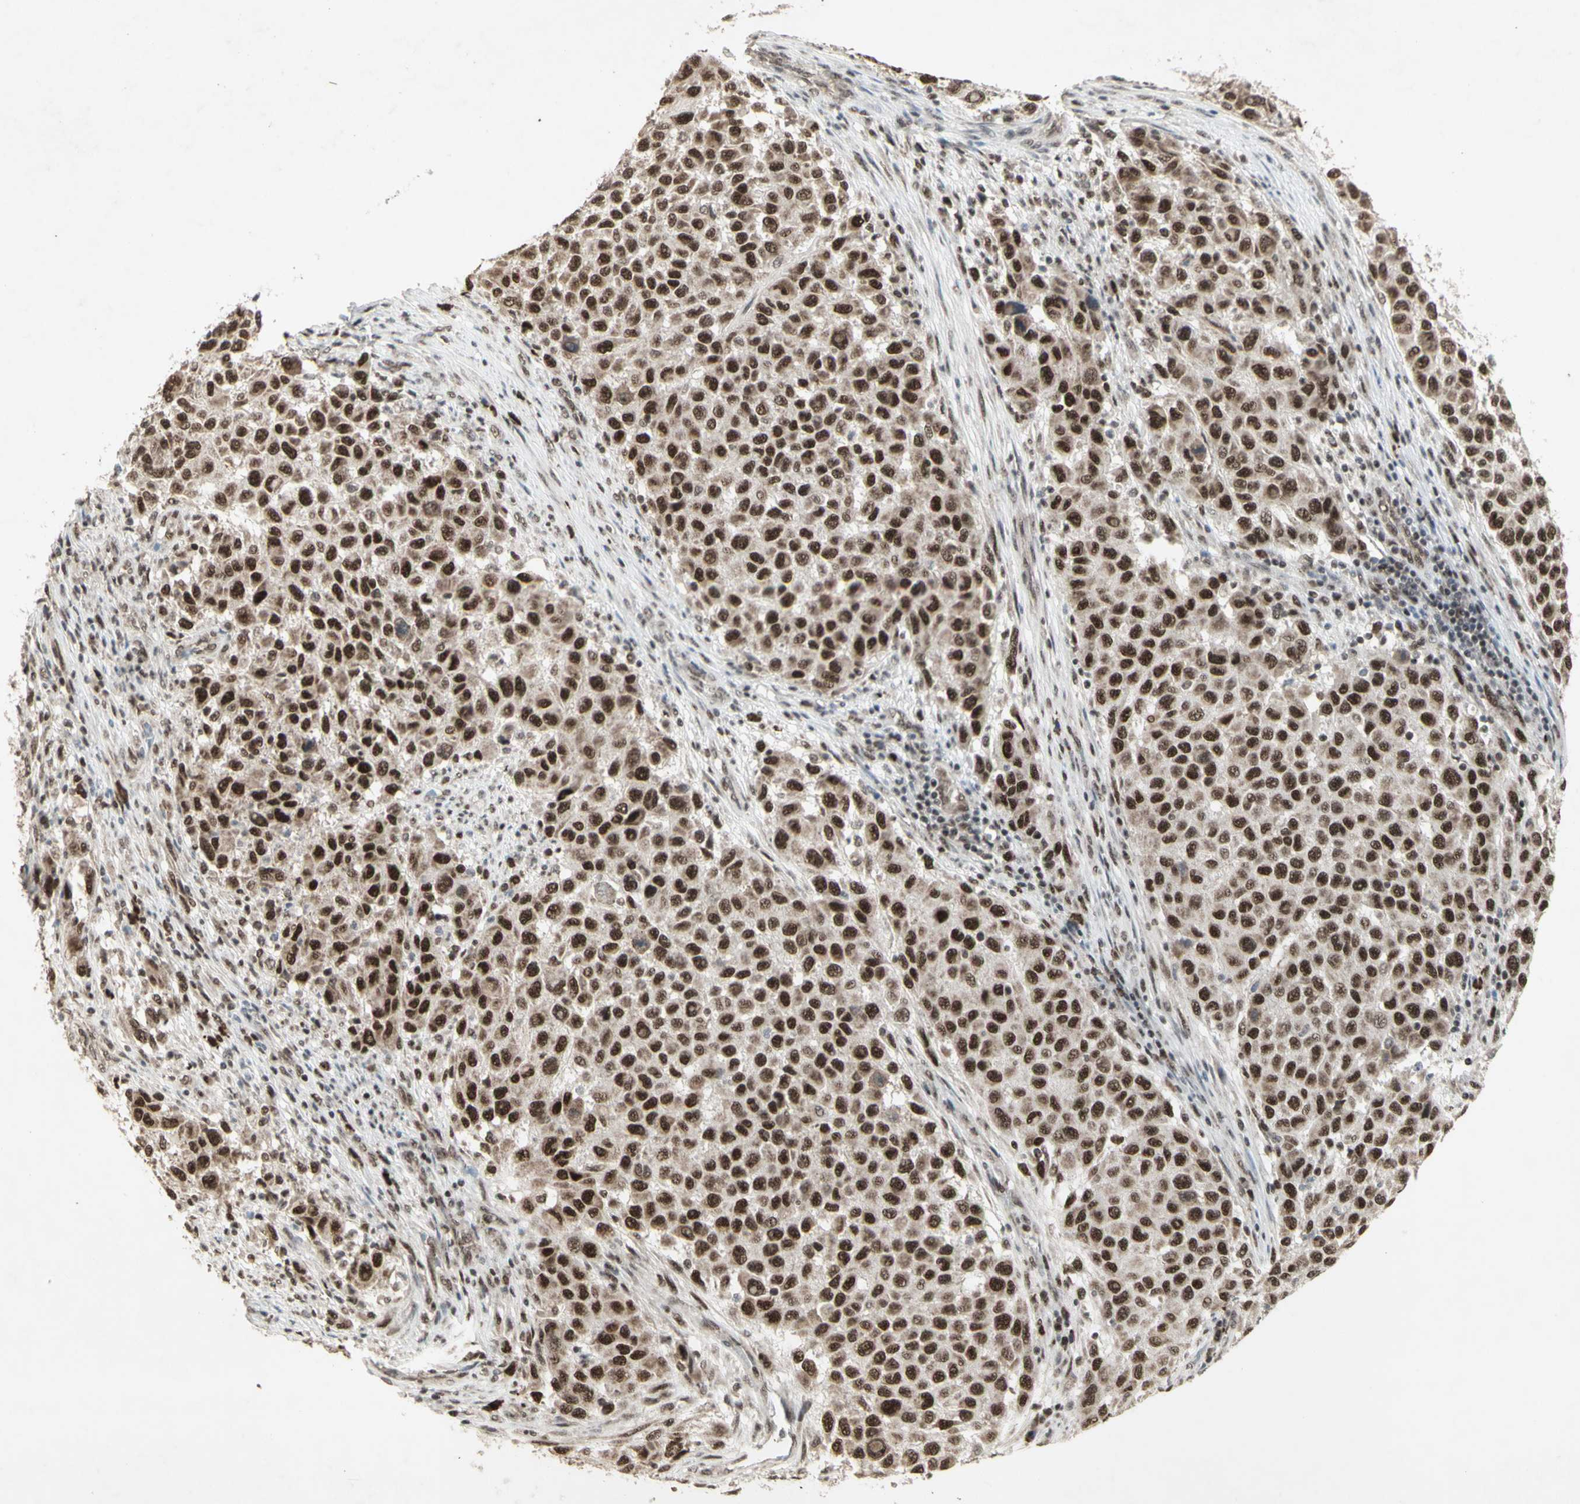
{"staining": {"intensity": "strong", "quantity": ">75%", "location": "cytoplasmic/membranous,nuclear"}, "tissue": "melanoma", "cell_type": "Tumor cells", "image_type": "cancer", "snomed": [{"axis": "morphology", "description": "Malignant melanoma, Metastatic site"}, {"axis": "topography", "description": "Lymph node"}], "caption": "DAB (3,3'-diaminobenzidine) immunohistochemical staining of human malignant melanoma (metastatic site) displays strong cytoplasmic/membranous and nuclear protein staining in about >75% of tumor cells. The staining was performed using DAB to visualize the protein expression in brown, while the nuclei were stained in blue with hematoxylin (Magnification: 20x).", "gene": "CCNT1", "patient": {"sex": "male", "age": 61}}